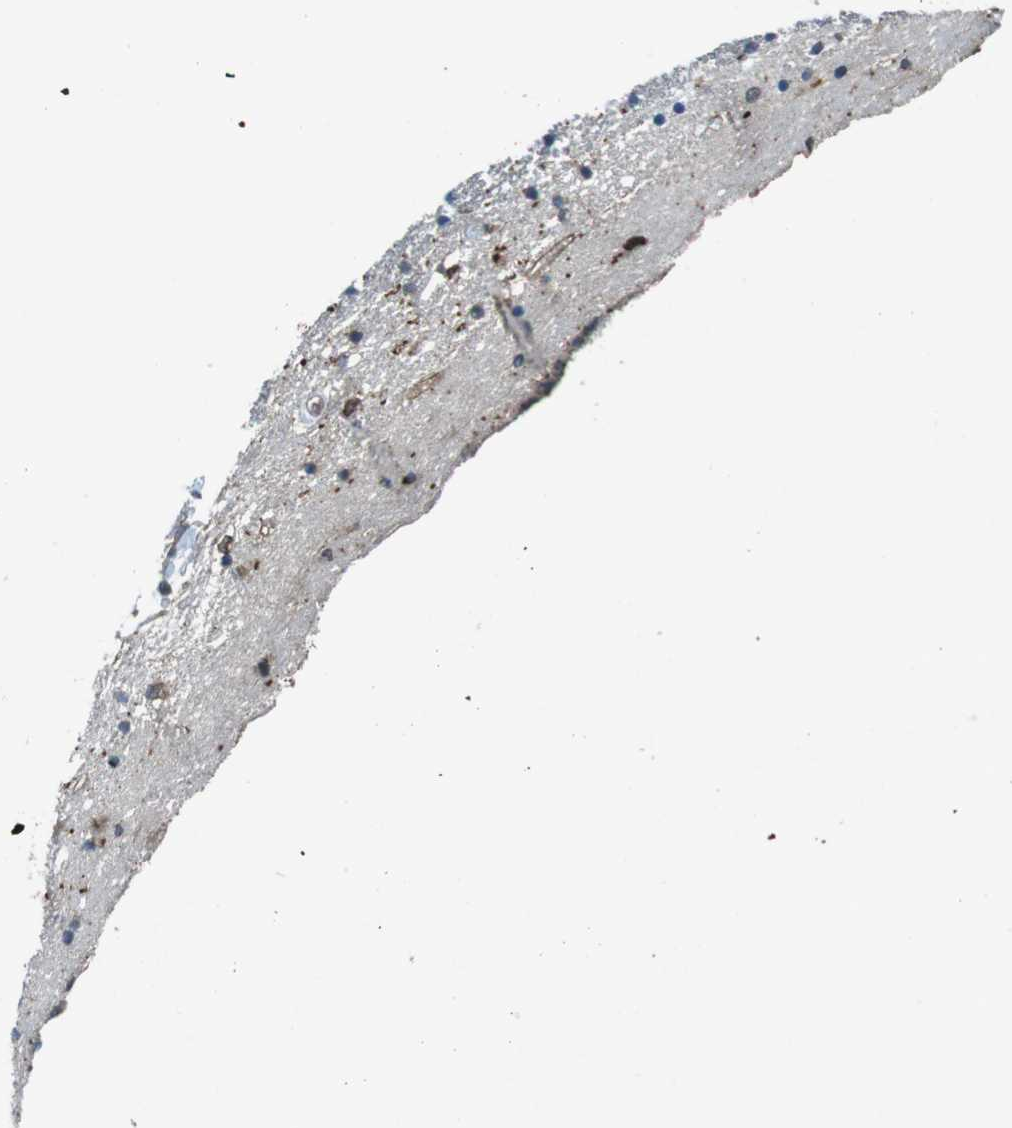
{"staining": {"intensity": "moderate", "quantity": "<25%", "location": "cytoplasmic/membranous"}, "tissue": "caudate", "cell_type": "Glial cells", "image_type": "normal", "snomed": [{"axis": "morphology", "description": "Normal tissue, NOS"}, {"axis": "topography", "description": "Lateral ventricle wall"}], "caption": "Caudate stained for a protein (brown) displays moderate cytoplasmic/membranous positive staining in approximately <25% of glial cells.", "gene": "PALD1", "patient": {"sex": "male", "age": 45}}